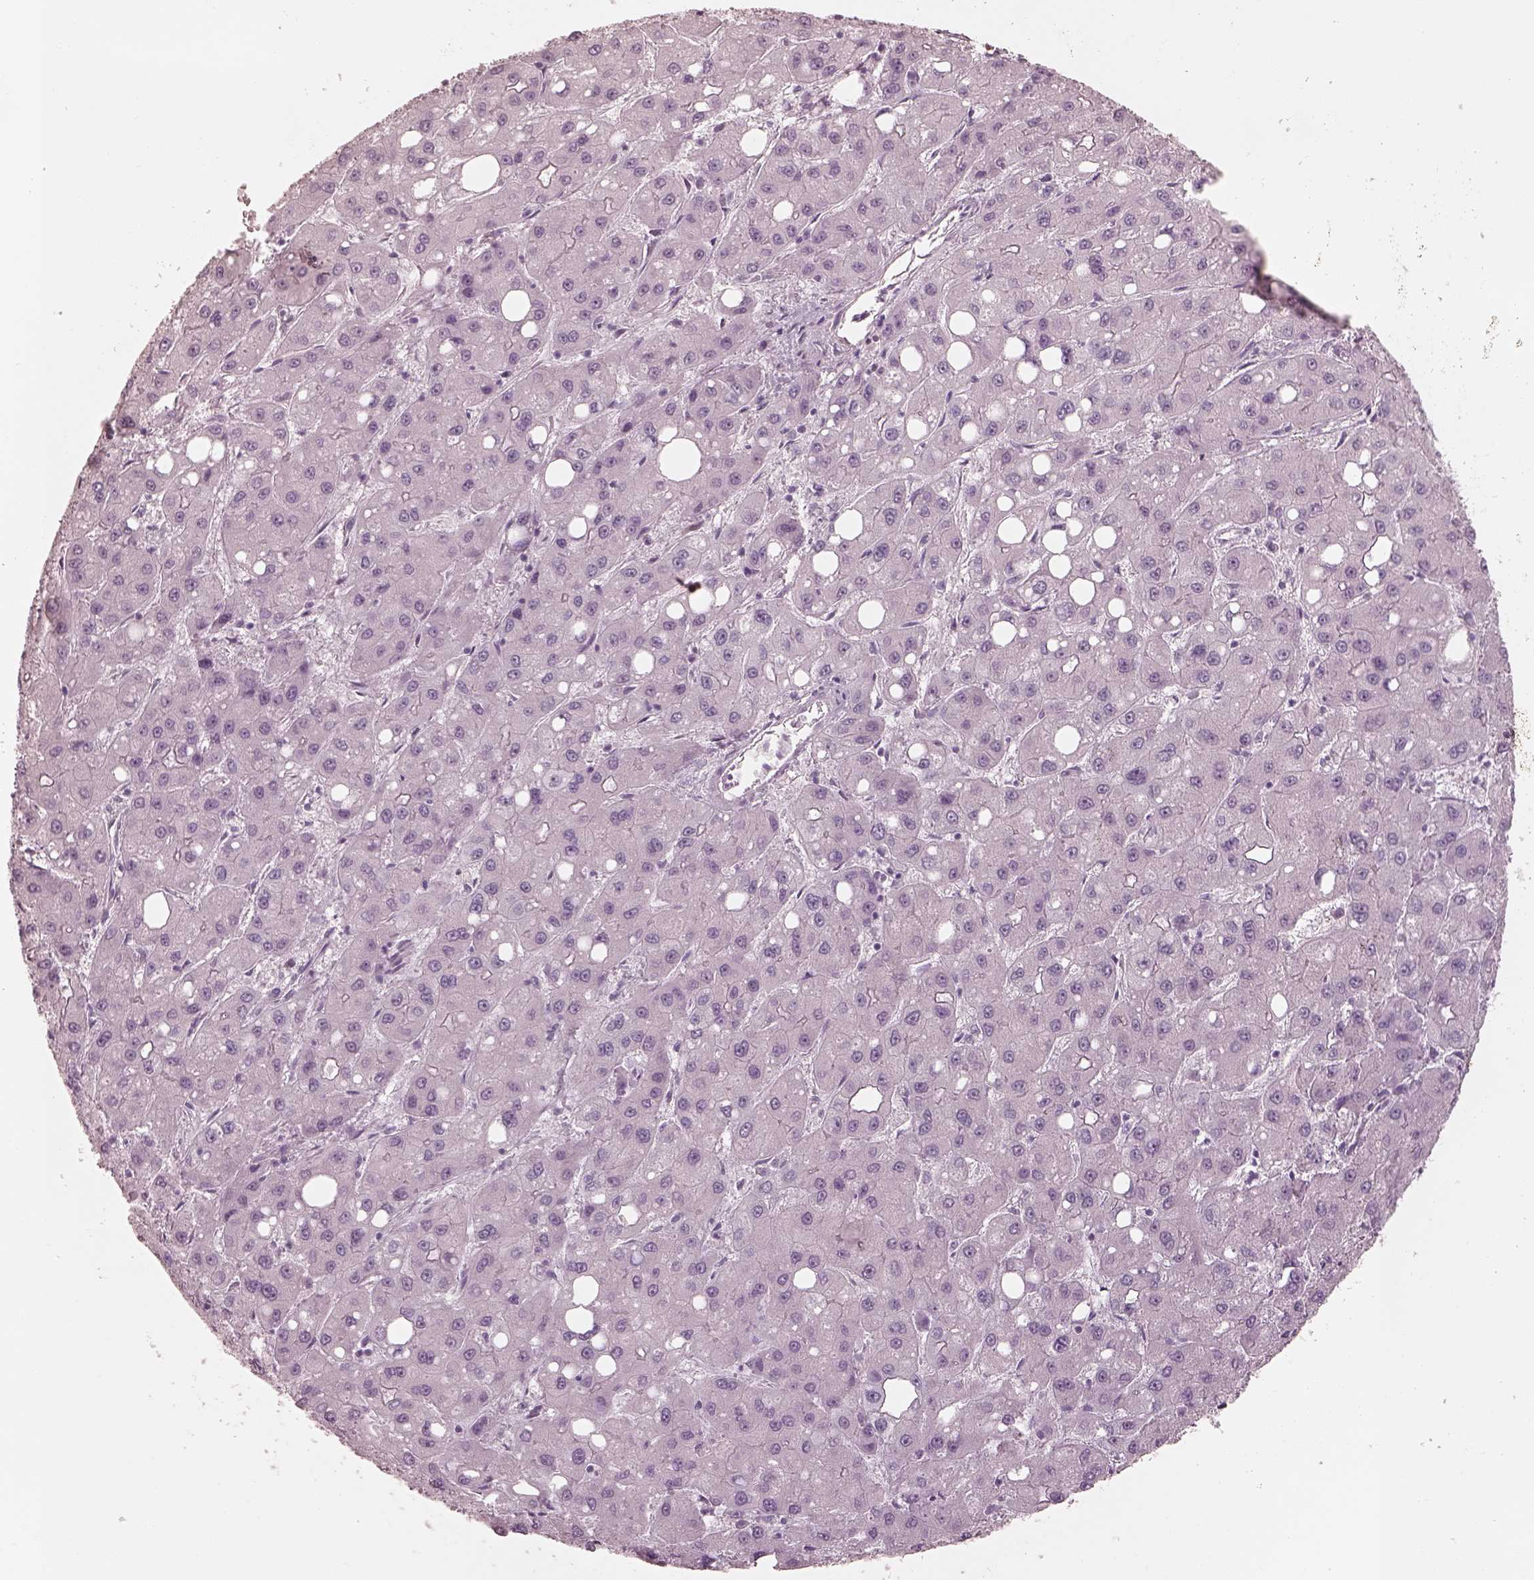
{"staining": {"intensity": "negative", "quantity": "none", "location": "none"}, "tissue": "liver cancer", "cell_type": "Tumor cells", "image_type": "cancer", "snomed": [{"axis": "morphology", "description": "Carcinoma, Hepatocellular, NOS"}, {"axis": "topography", "description": "Liver"}], "caption": "Immunohistochemistry image of neoplastic tissue: human liver cancer (hepatocellular carcinoma) stained with DAB demonstrates no significant protein expression in tumor cells. (DAB IHC visualized using brightfield microscopy, high magnification).", "gene": "RAB3C", "patient": {"sex": "male", "age": 73}}